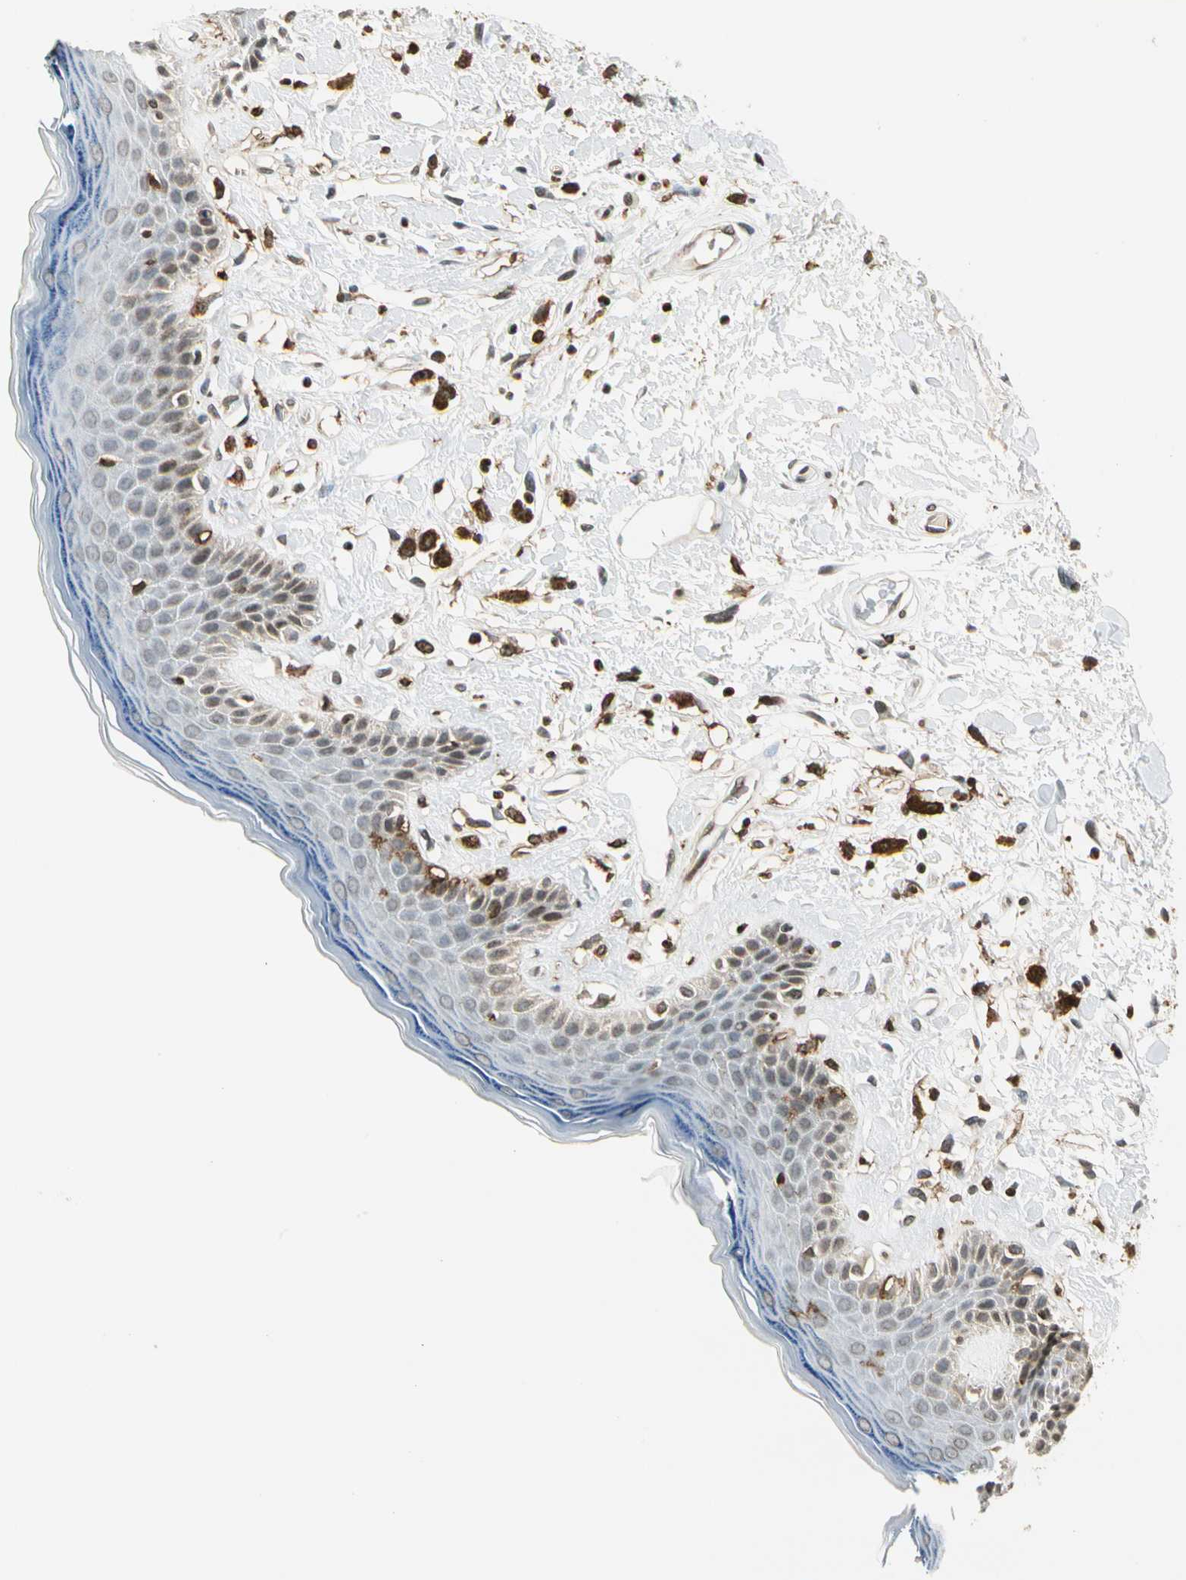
{"staining": {"intensity": "weak", "quantity": "<25%", "location": "nuclear"}, "tissue": "skin", "cell_type": "Epidermal cells", "image_type": "normal", "snomed": [{"axis": "morphology", "description": "Normal tissue, NOS"}, {"axis": "topography", "description": "Anal"}], "caption": "This micrograph is of benign skin stained with IHC to label a protein in brown with the nuclei are counter-stained blue. There is no staining in epidermal cells. (DAB (3,3'-diaminobenzidine) IHC, high magnification).", "gene": "FER", "patient": {"sex": "female", "age": 78}}